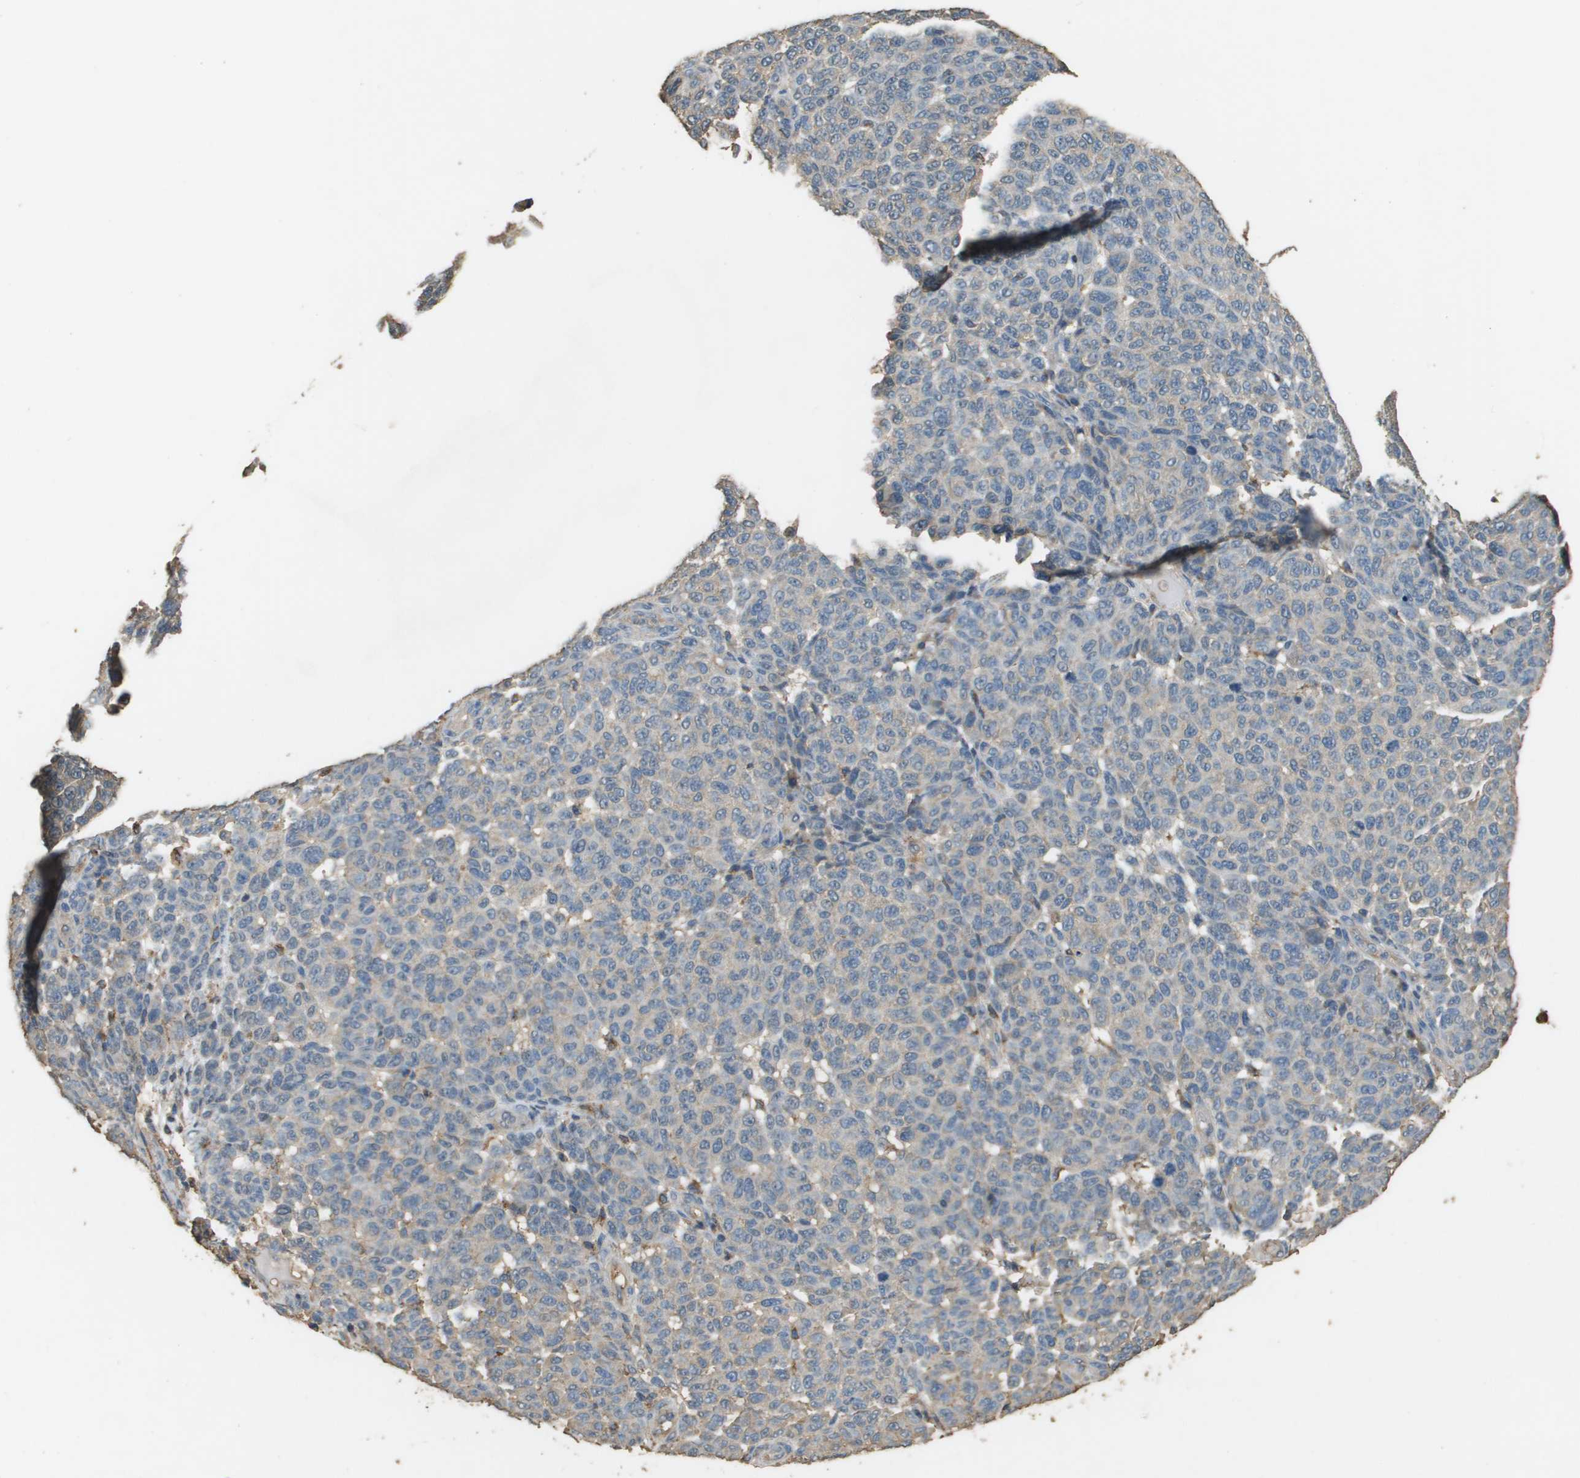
{"staining": {"intensity": "weak", "quantity": "<25%", "location": "cytoplasmic/membranous"}, "tissue": "melanoma", "cell_type": "Tumor cells", "image_type": "cancer", "snomed": [{"axis": "morphology", "description": "Malignant melanoma, NOS"}, {"axis": "topography", "description": "Skin"}], "caption": "Immunohistochemical staining of human malignant melanoma demonstrates no significant positivity in tumor cells.", "gene": "MS4A7", "patient": {"sex": "male", "age": 59}}